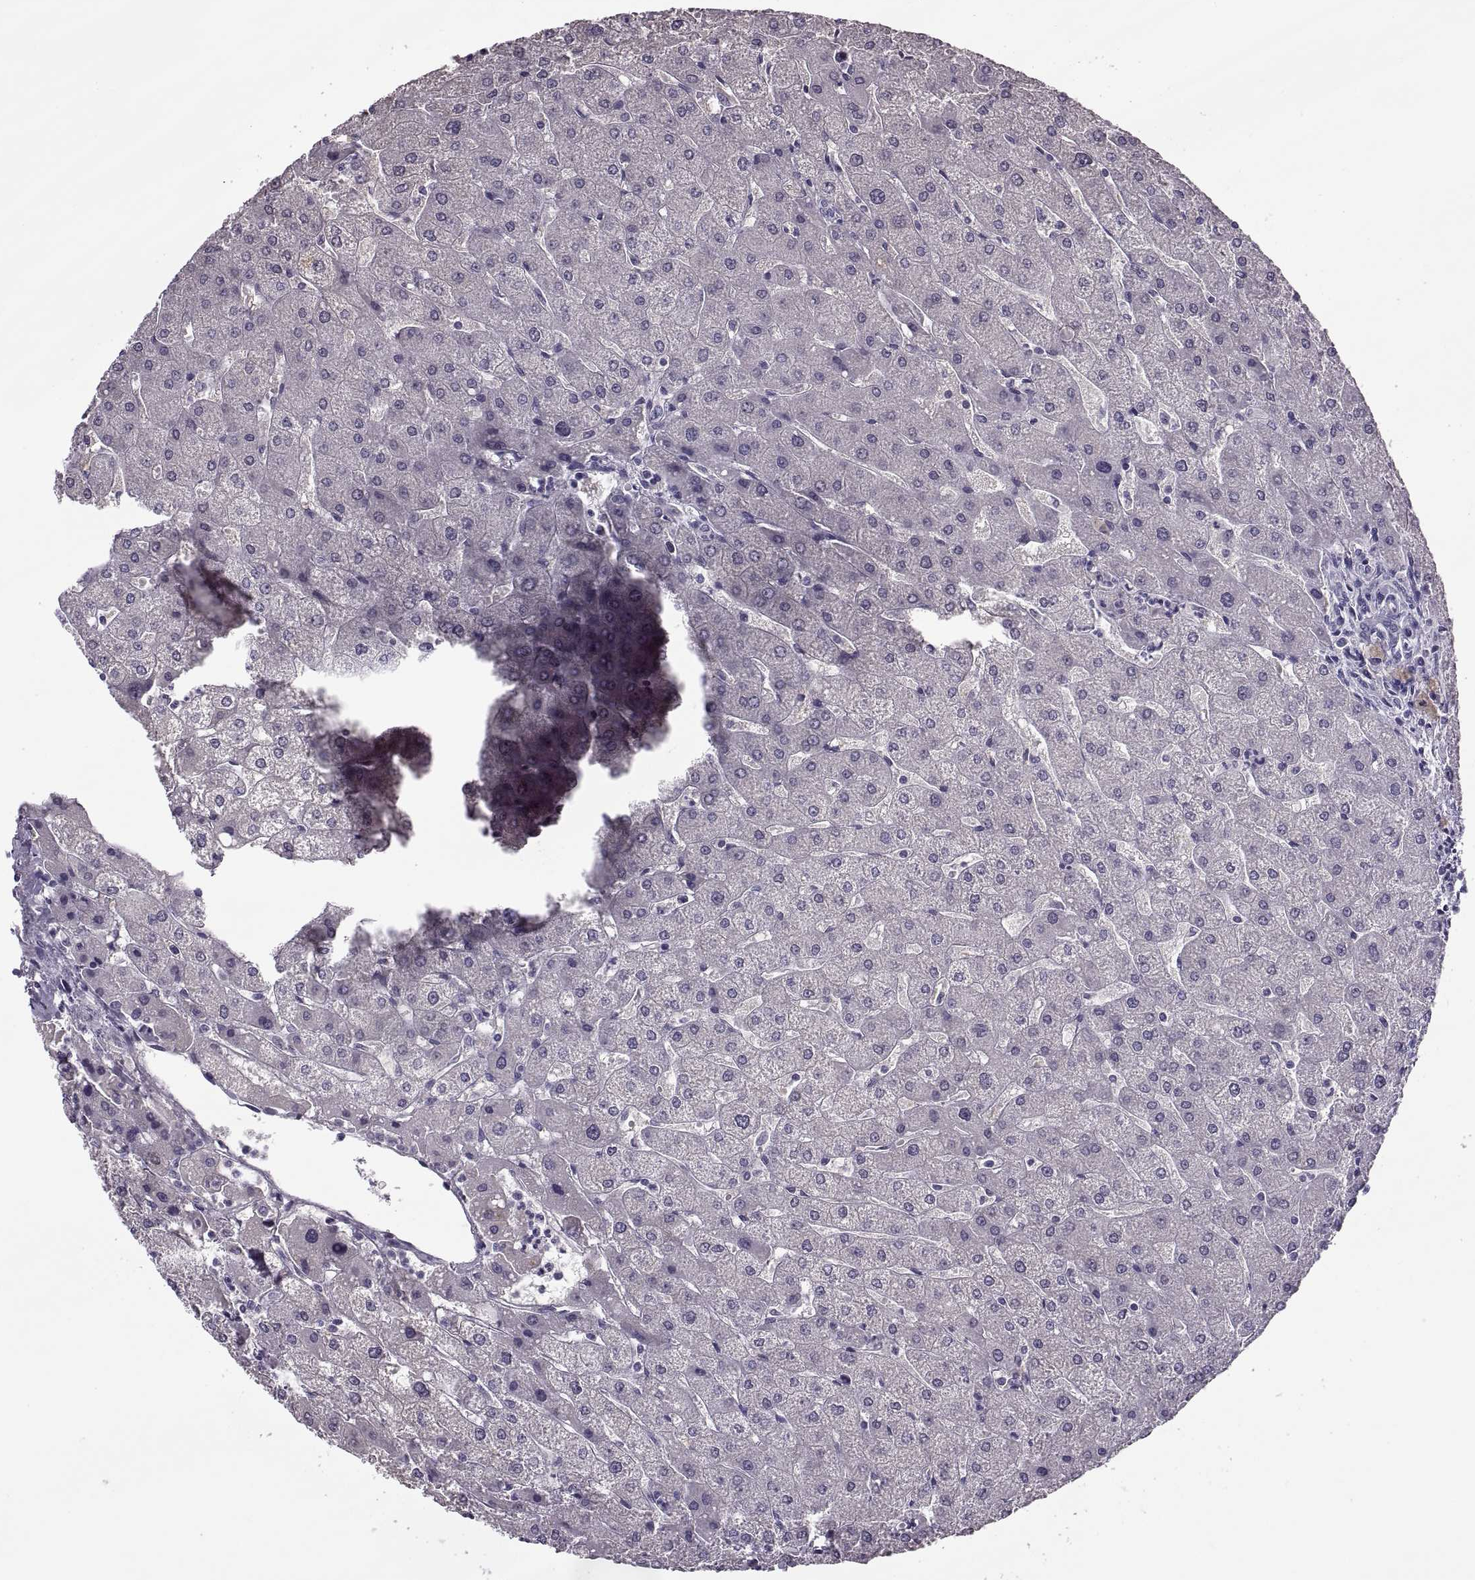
{"staining": {"intensity": "negative", "quantity": "none", "location": "none"}, "tissue": "liver", "cell_type": "Cholangiocytes", "image_type": "normal", "snomed": [{"axis": "morphology", "description": "Normal tissue, NOS"}, {"axis": "topography", "description": "Liver"}], "caption": "The histopathology image demonstrates no significant expression in cholangiocytes of liver. (Stains: DAB immunohistochemistry with hematoxylin counter stain, Microscopy: brightfield microscopy at high magnification).", "gene": "MAGEB1", "patient": {"sex": "male", "age": 67}}